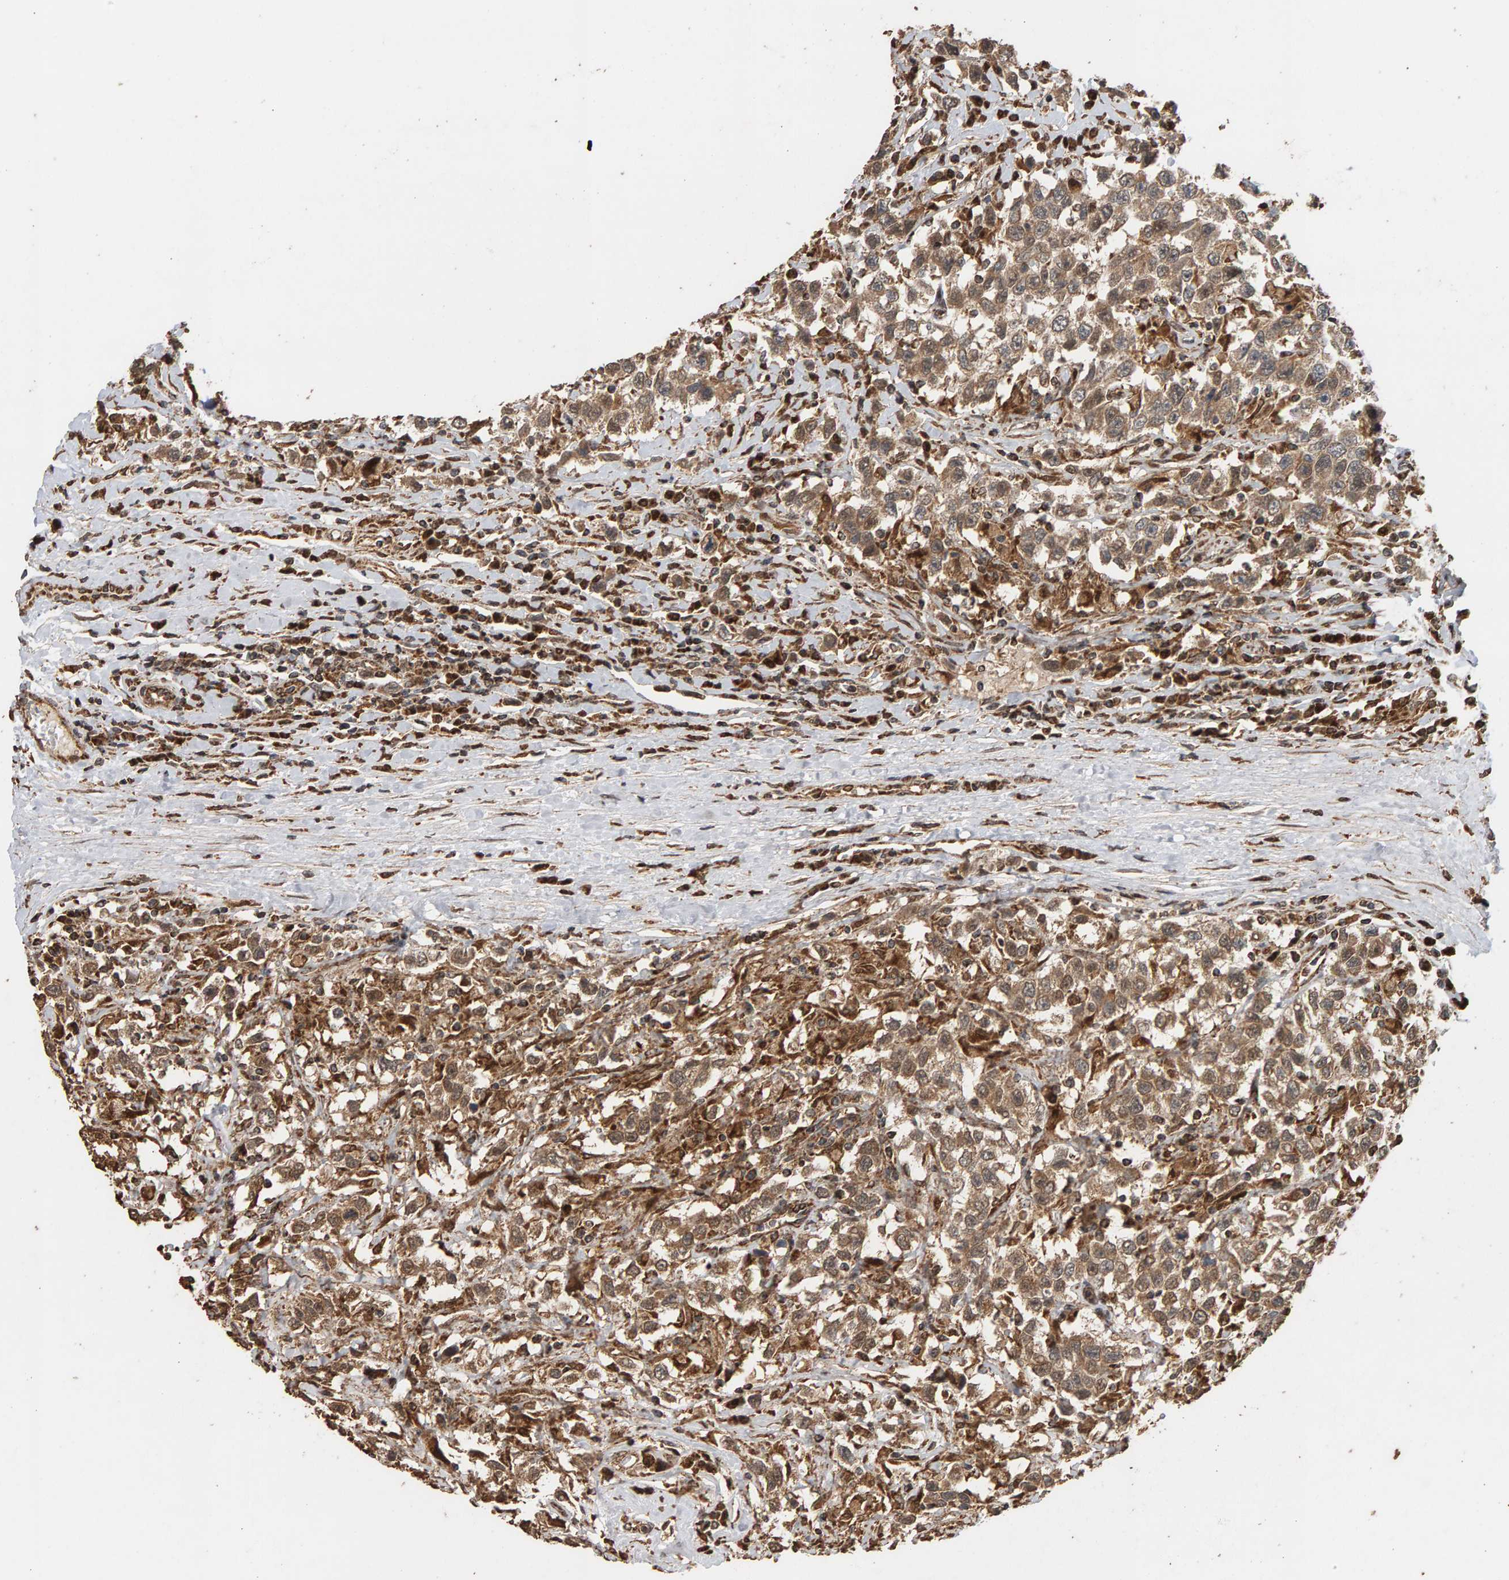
{"staining": {"intensity": "moderate", "quantity": ">75%", "location": "cytoplasmic/membranous"}, "tissue": "testis cancer", "cell_type": "Tumor cells", "image_type": "cancer", "snomed": [{"axis": "morphology", "description": "Seminoma, NOS"}, {"axis": "topography", "description": "Testis"}], "caption": "Seminoma (testis) tissue demonstrates moderate cytoplasmic/membranous staining in approximately >75% of tumor cells", "gene": "GSTK1", "patient": {"sex": "male", "age": 41}}